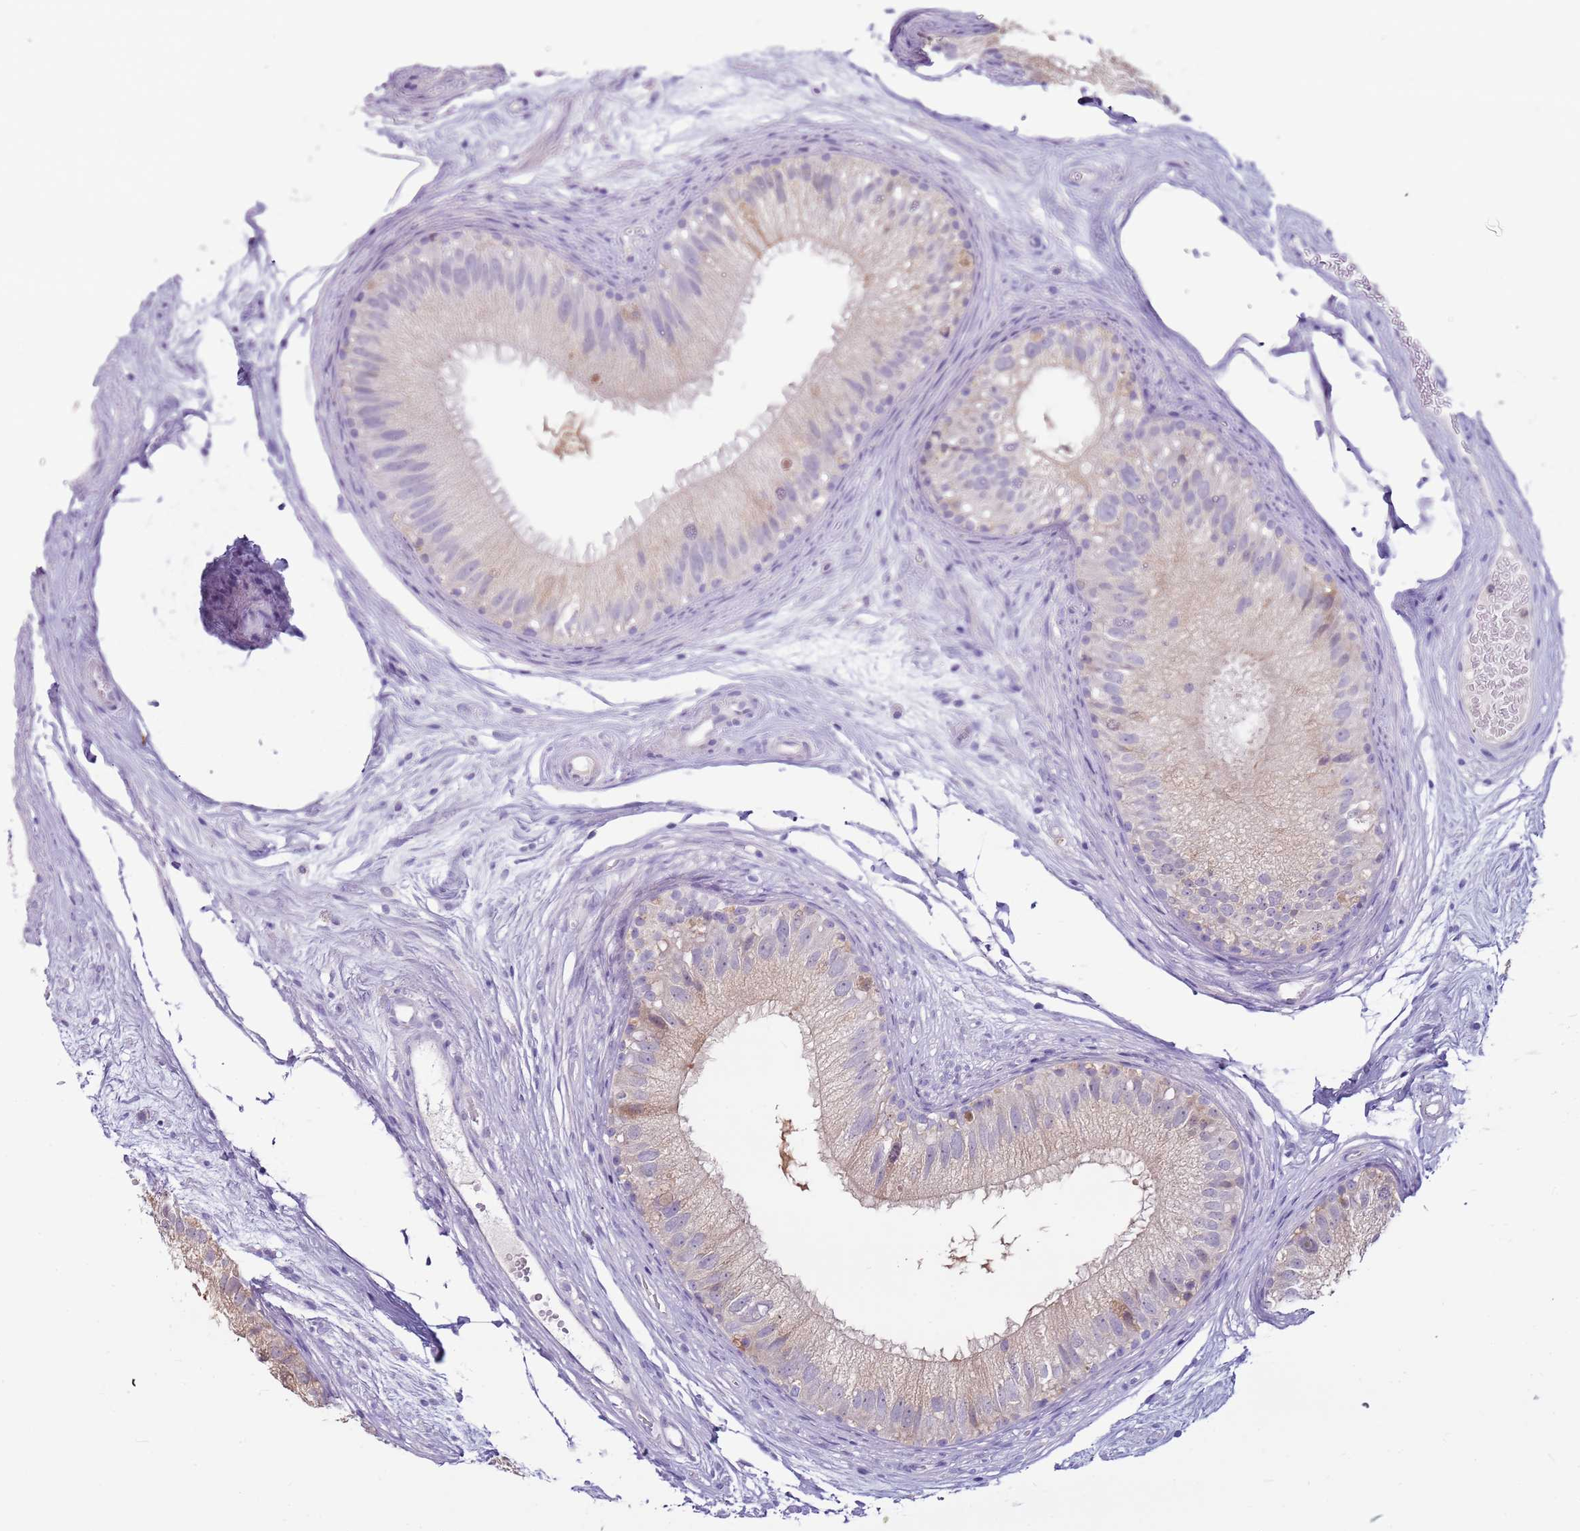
{"staining": {"intensity": "moderate", "quantity": "<25%", "location": "cytoplasmic/membranous"}, "tissue": "epididymis", "cell_type": "Glandular cells", "image_type": "normal", "snomed": [{"axis": "morphology", "description": "Normal tissue, NOS"}, {"axis": "topography", "description": "Epididymis"}], "caption": "Immunohistochemical staining of normal human epididymis displays moderate cytoplasmic/membranous protein expression in approximately <25% of glandular cells.", "gene": "ARHGAP5", "patient": {"sex": "male", "age": 77}}